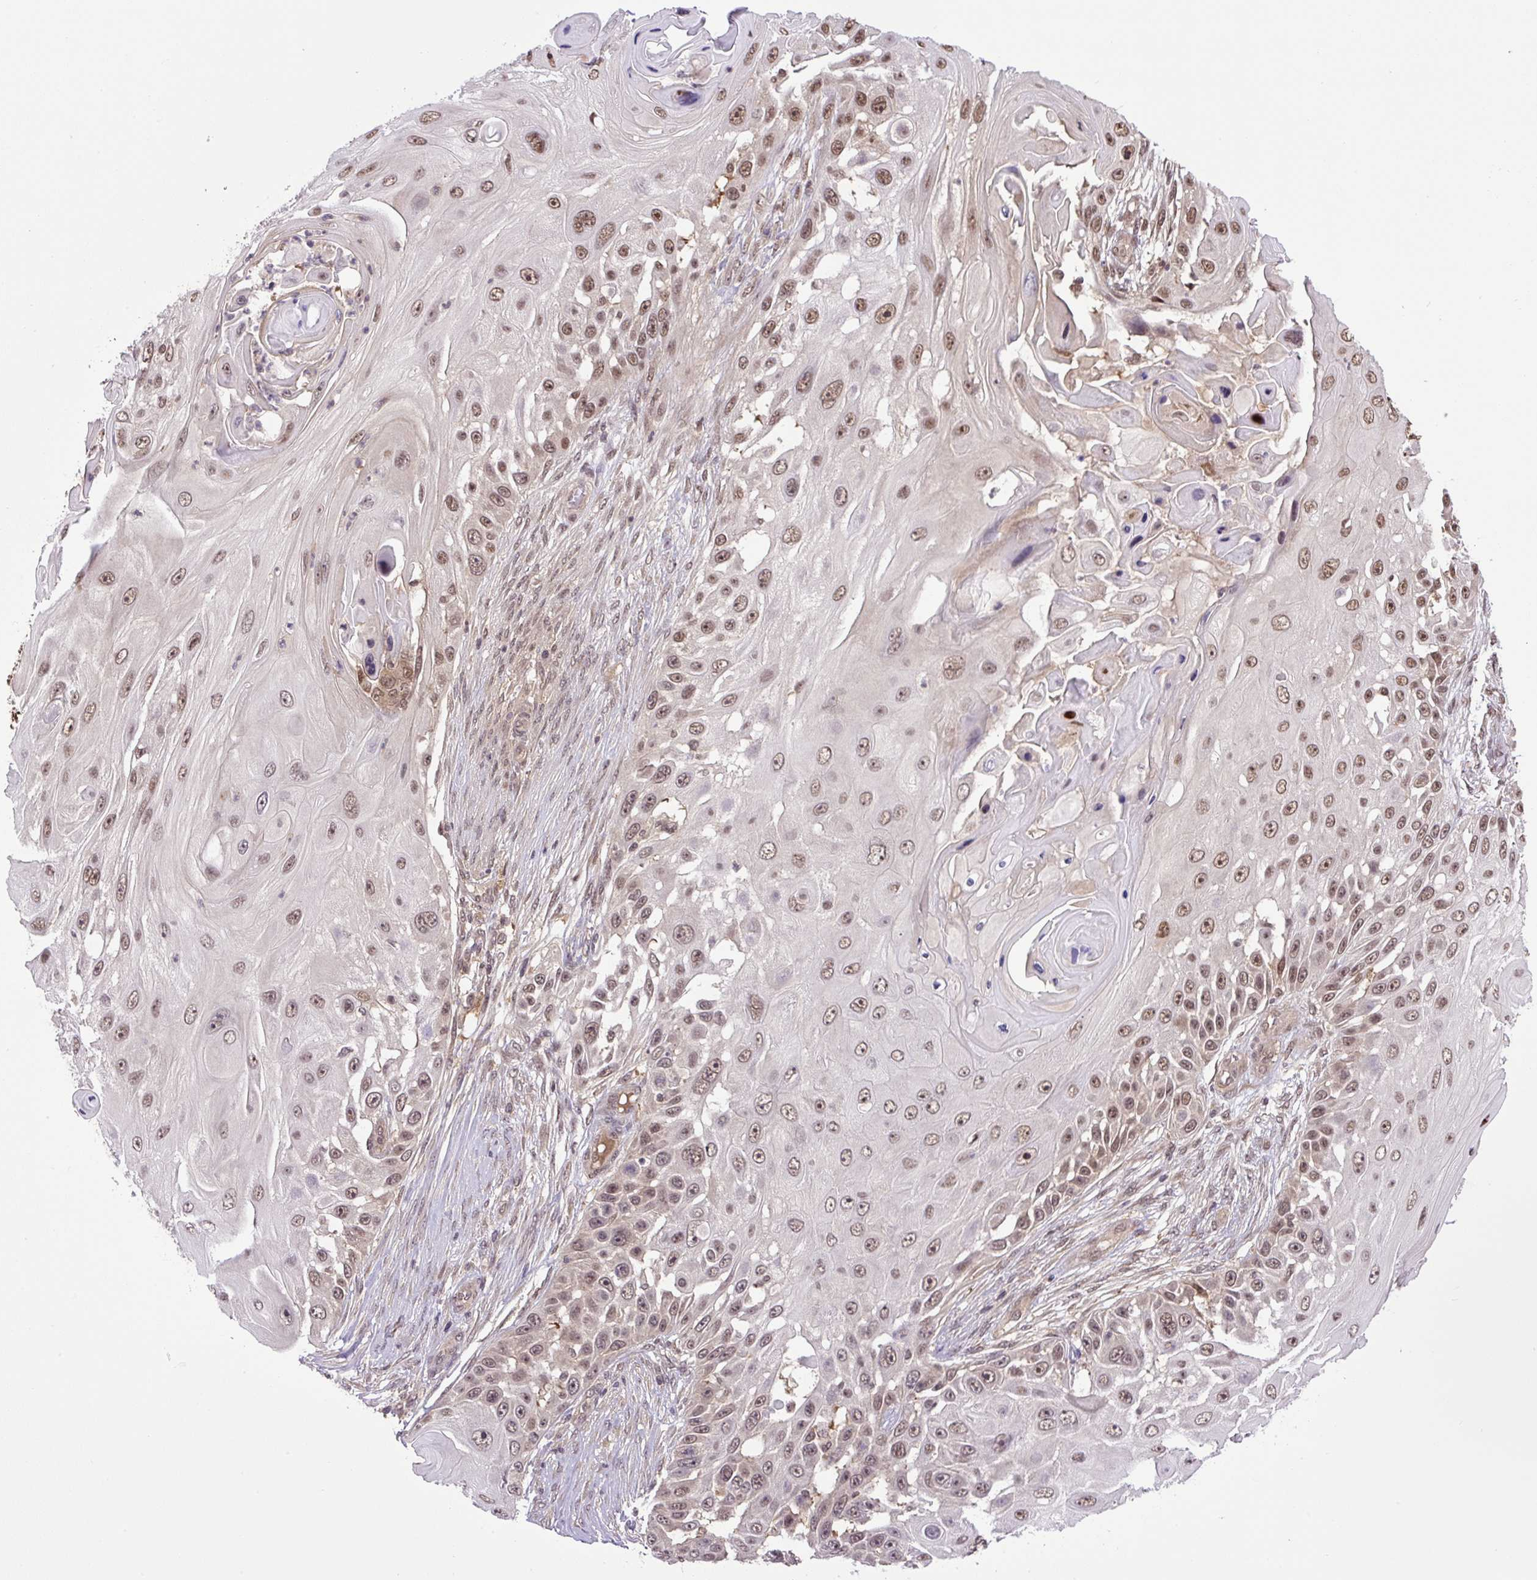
{"staining": {"intensity": "moderate", "quantity": ">75%", "location": "nuclear"}, "tissue": "skin cancer", "cell_type": "Tumor cells", "image_type": "cancer", "snomed": [{"axis": "morphology", "description": "Squamous cell carcinoma, NOS"}, {"axis": "topography", "description": "Skin"}], "caption": "IHC of human skin squamous cell carcinoma demonstrates medium levels of moderate nuclear expression in about >75% of tumor cells.", "gene": "SGTA", "patient": {"sex": "female", "age": 44}}